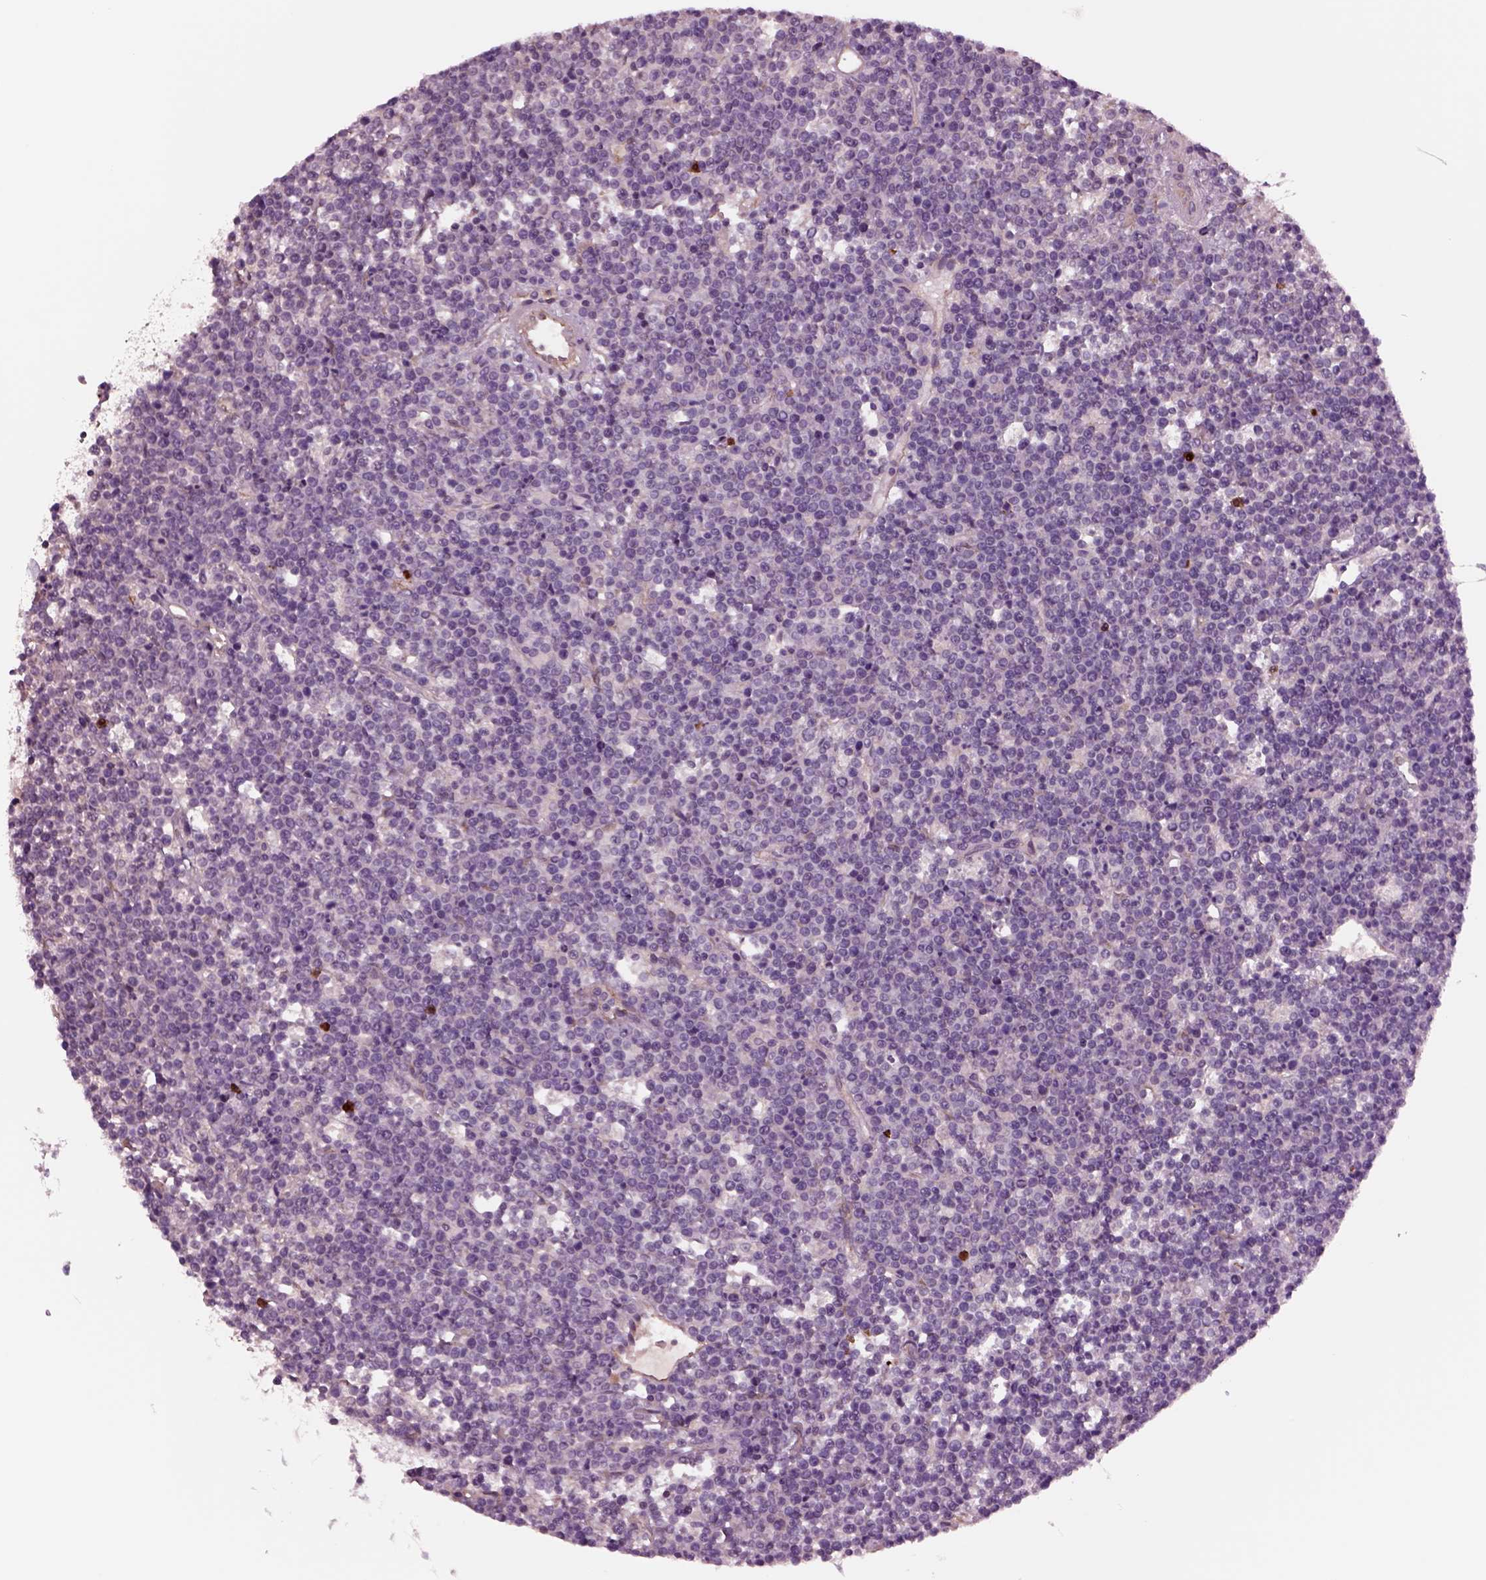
{"staining": {"intensity": "negative", "quantity": "none", "location": "none"}, "tissue": "lymphoma", "cell_type": "Tumor cells", "image_type": "cancer", "snomed": [{"axis": "morphology", "description": "Malignant lymphoma, non-Hodgkin's type, High grade"}, {"axis": "topography", "description": "Ovary"}], "caption": "Tumor cells are negative for protein expression in human malignant lymphoma, non-Hodgkin's type (high-grade).", "gene": "HTR1B", "patient": {"sex": "female", "age": 56}}